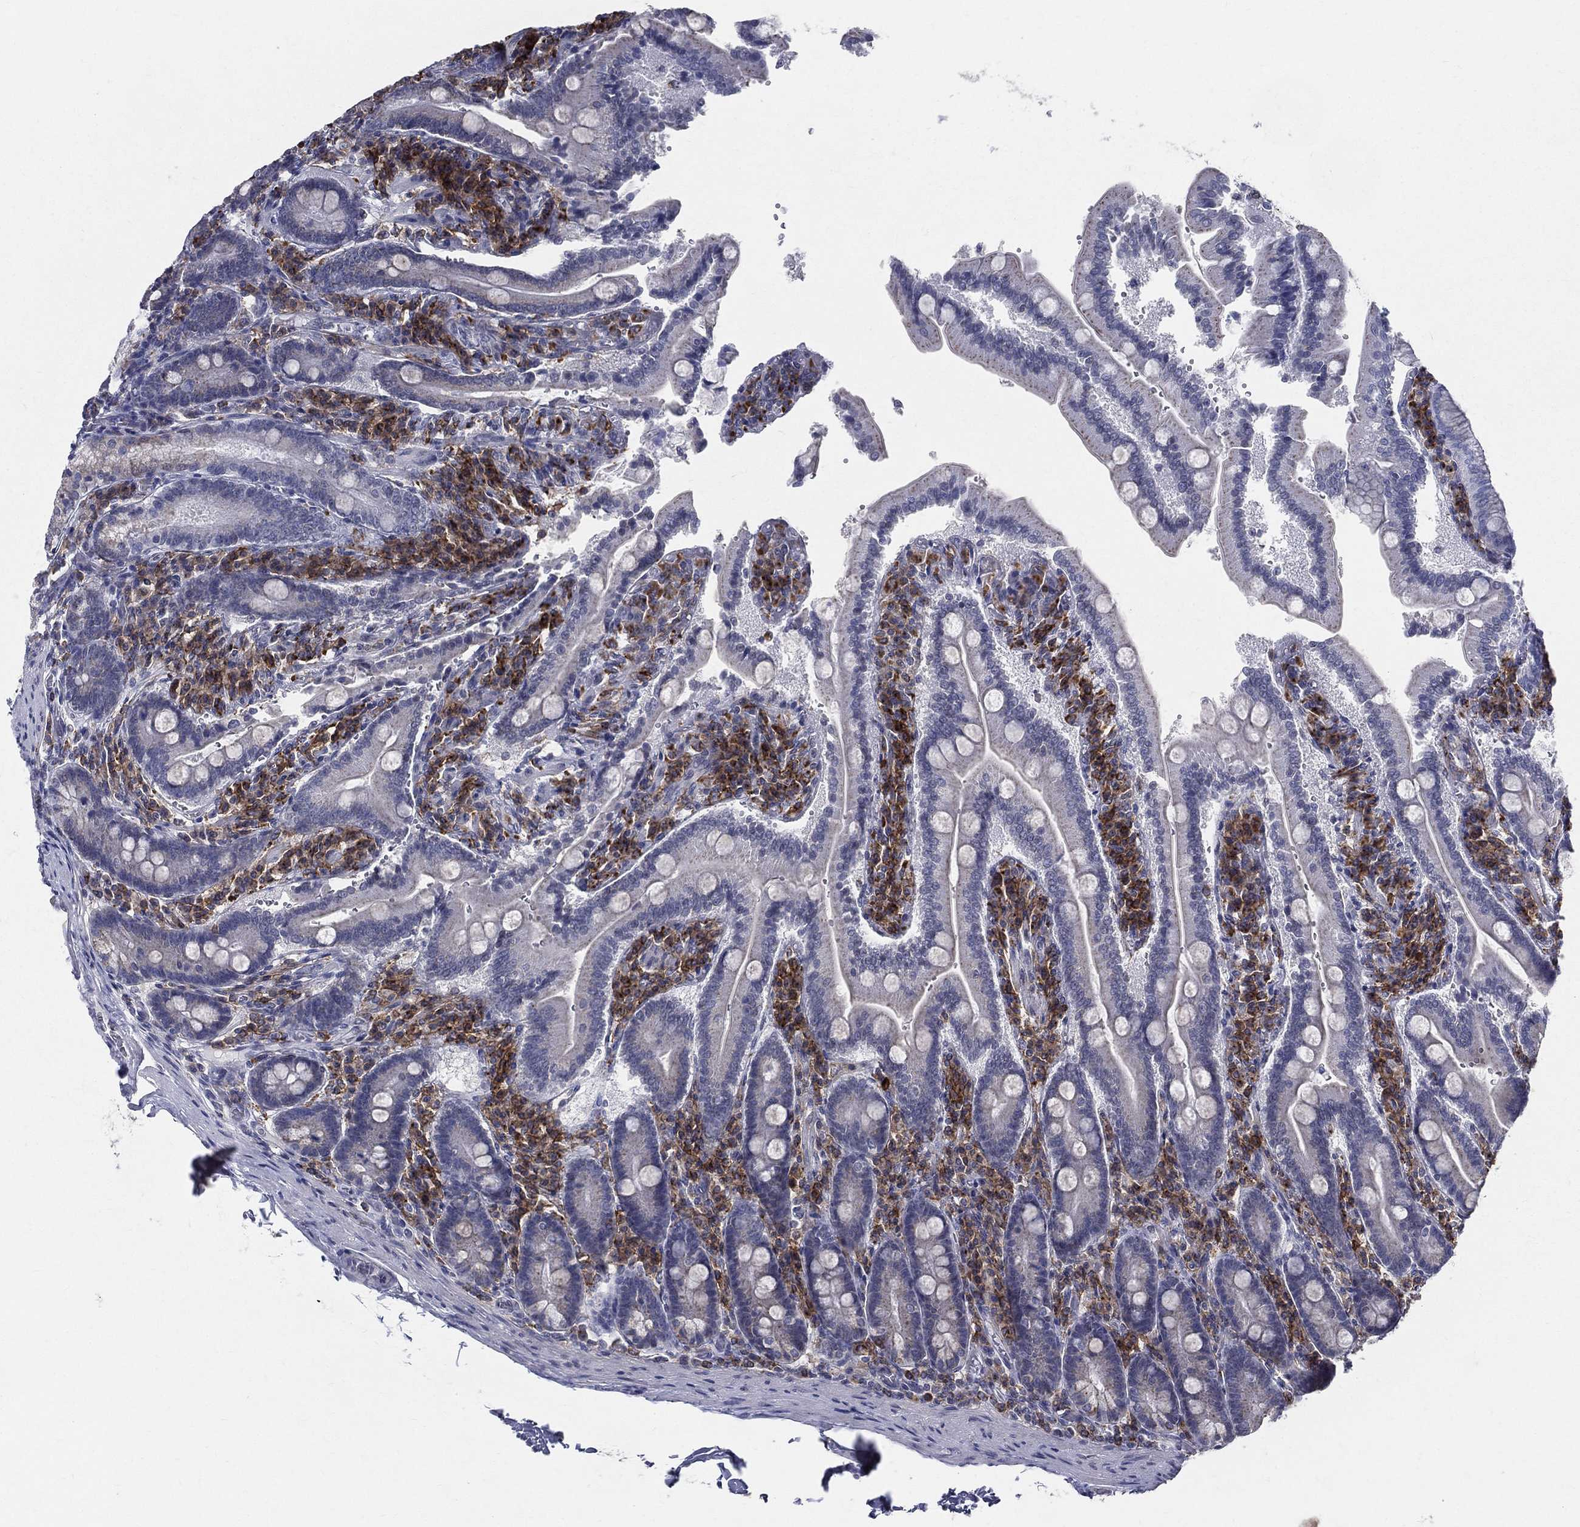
{"staining": {"intensity": "negative", "quantity": "none", "location": "none"}, "tissue": "duodenum", "cell_type": "Glandular cells", "image_type": "normal", "snomed": [{"axis": "morphology", "description": "Normal tissue, NOS"}, {"axis": "topography", "description": "Duodenum"}], "caption": "Photomicrograph shows no protein positivity in glandular cells of normal duodenum. Nuclei are stained in blue.", "gene": "EVI2B", "patient": {"sex": "female", "age": 62}}